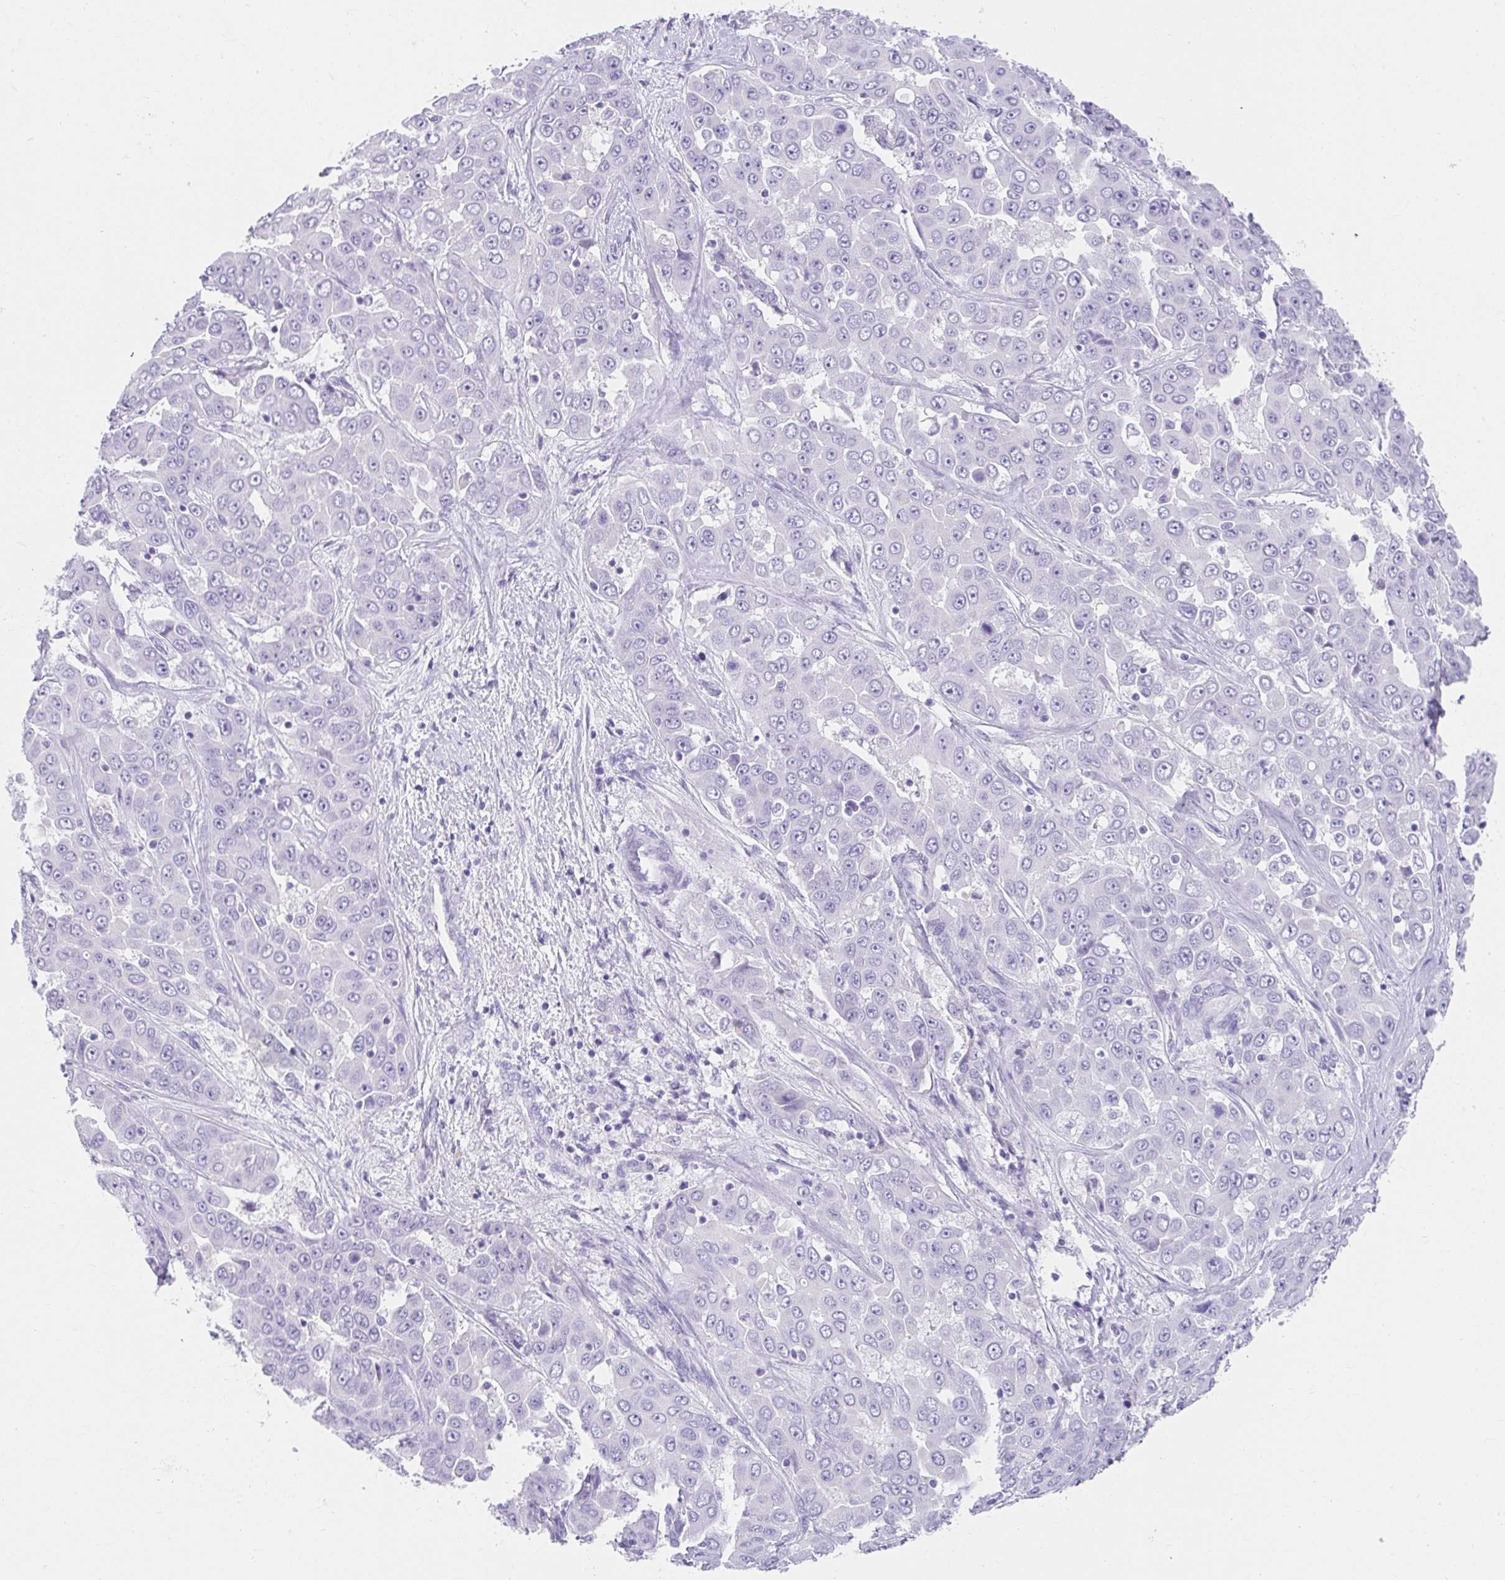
{"staining": {"intensity": "negative", "quantity": "none", "location": "none"}, "tissue": "liver cancer", "cell_type": "Tumor cells", "image_type": "cancer", "snomed": [{"axis": "morphology", "description": "Cholangiocarcinoma"}, {"axis": "topography", "description": "Liver"}], "caption": "Immunohistochemical staining of human cholangiocarcinoma (liver) demonstrates no significant staining in tumor cells.", "gene": "VGLL1", "patient": {"sex": "female", "age": 52}}